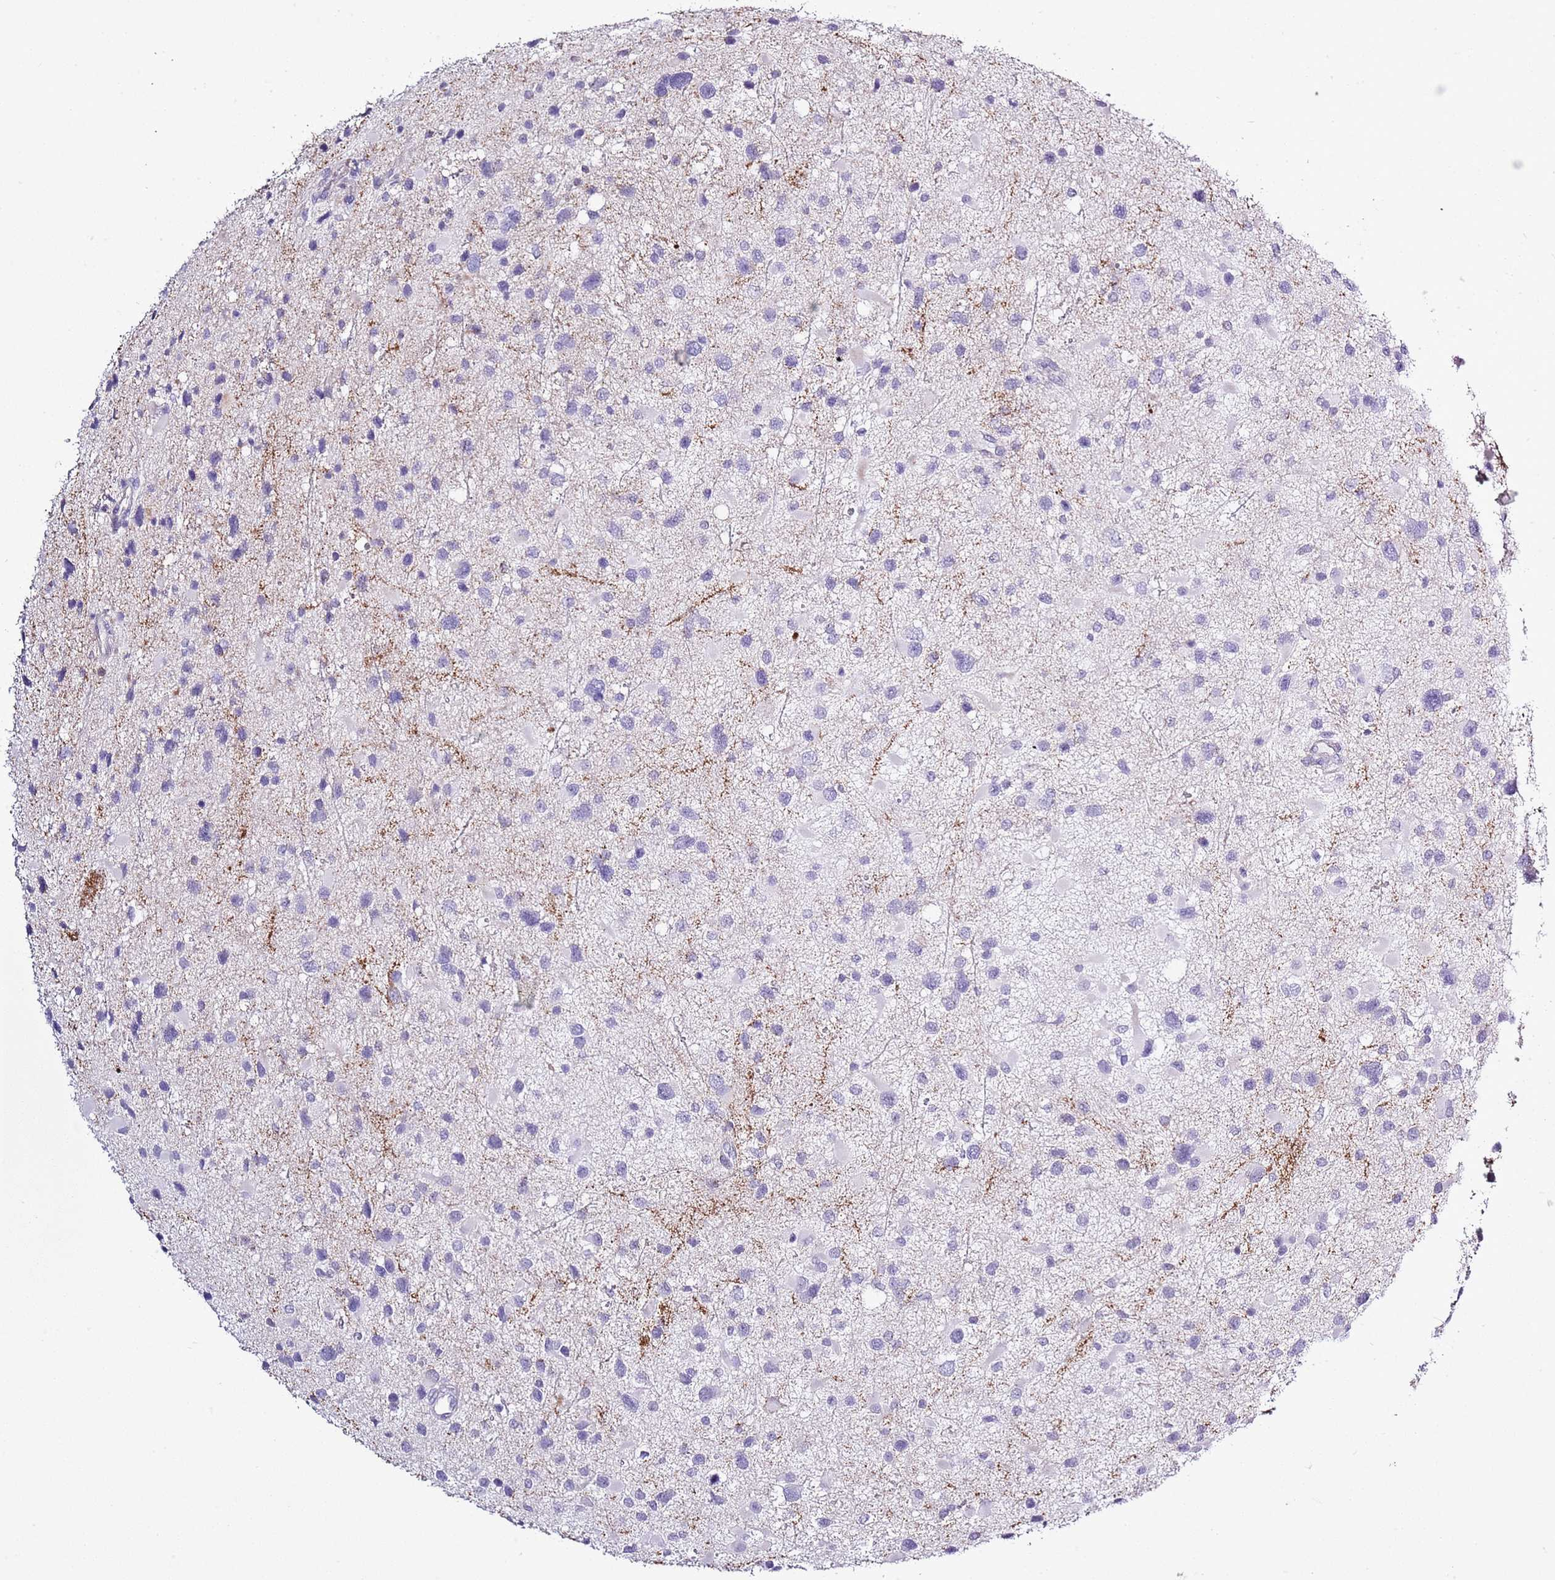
{"staining": {"intensity": "negative", "quantity": "none", "location": "none"}, "tissue": "glioma", "cell_type": "Tumor cells", "image_type": "cancer", "snomed": [{"axis": "morphology", "description": "Glioma, malignant, Low grade"}, {"axis": "topography", "description": "Brain"}], "caption": "This is an IHC micrograph of human glioma. There is no expression in tumor cells.", "gene": "SLC23A1", "patient": {"sex": "female", "age": 32}}